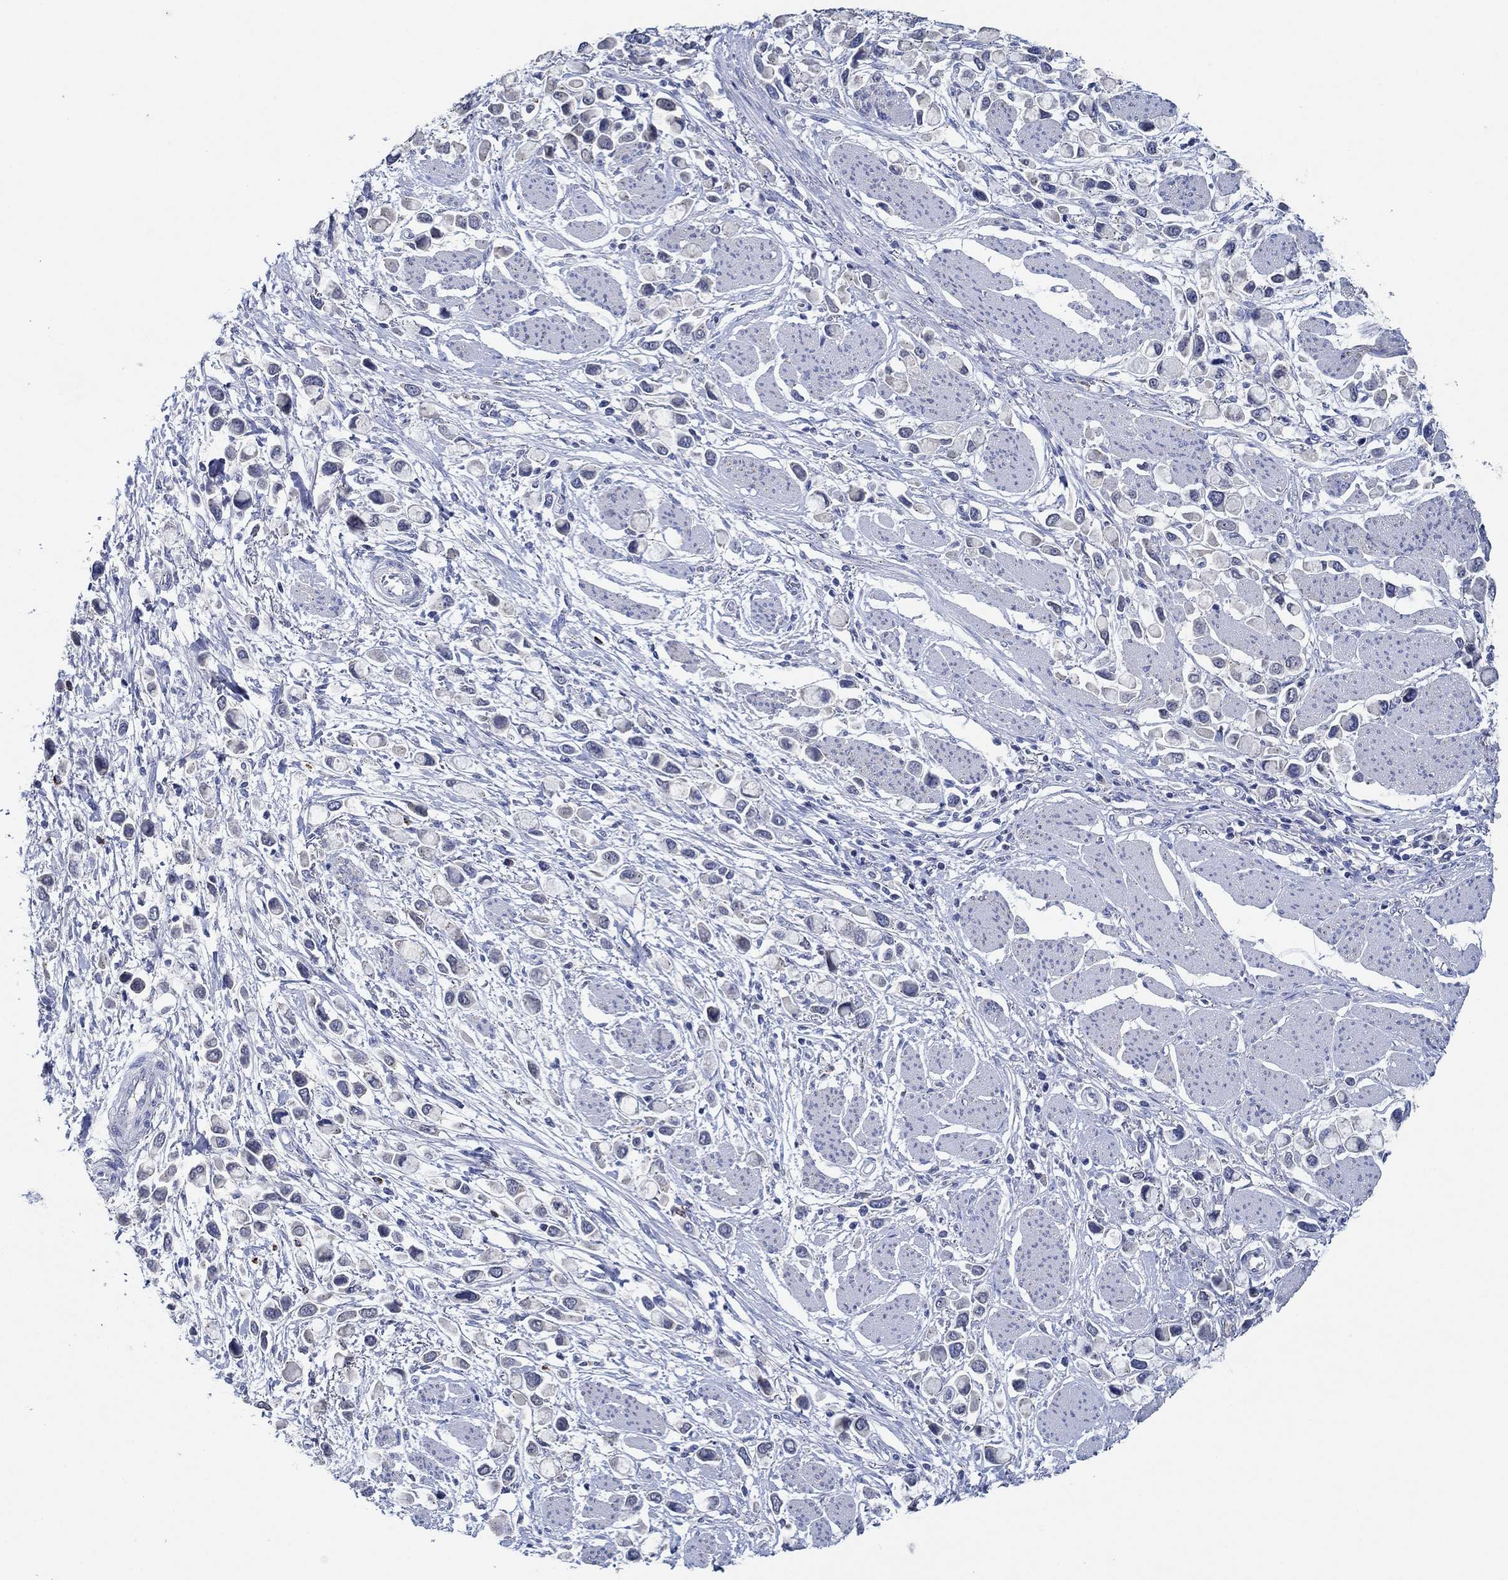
{"staining": {"intensity": "negative", "quantity": "none", "location": "none"}, "tissue": "stomach cancer", "cell_type": "Tumor cells", "image_type": "cancer", "snomed": [{"axis": "morphology", "description": "Adenocarcinoma, NOS"}, {"axis": "topography", "description": "Stomach"}], "caption": "A high-resolution micrograph shows immunohistochemistry staining of stomach cancer, which demonstrates no significant positivity in tumor cells.", "gene": "CPM", "patient": {"sex": "female", "age": 81}}